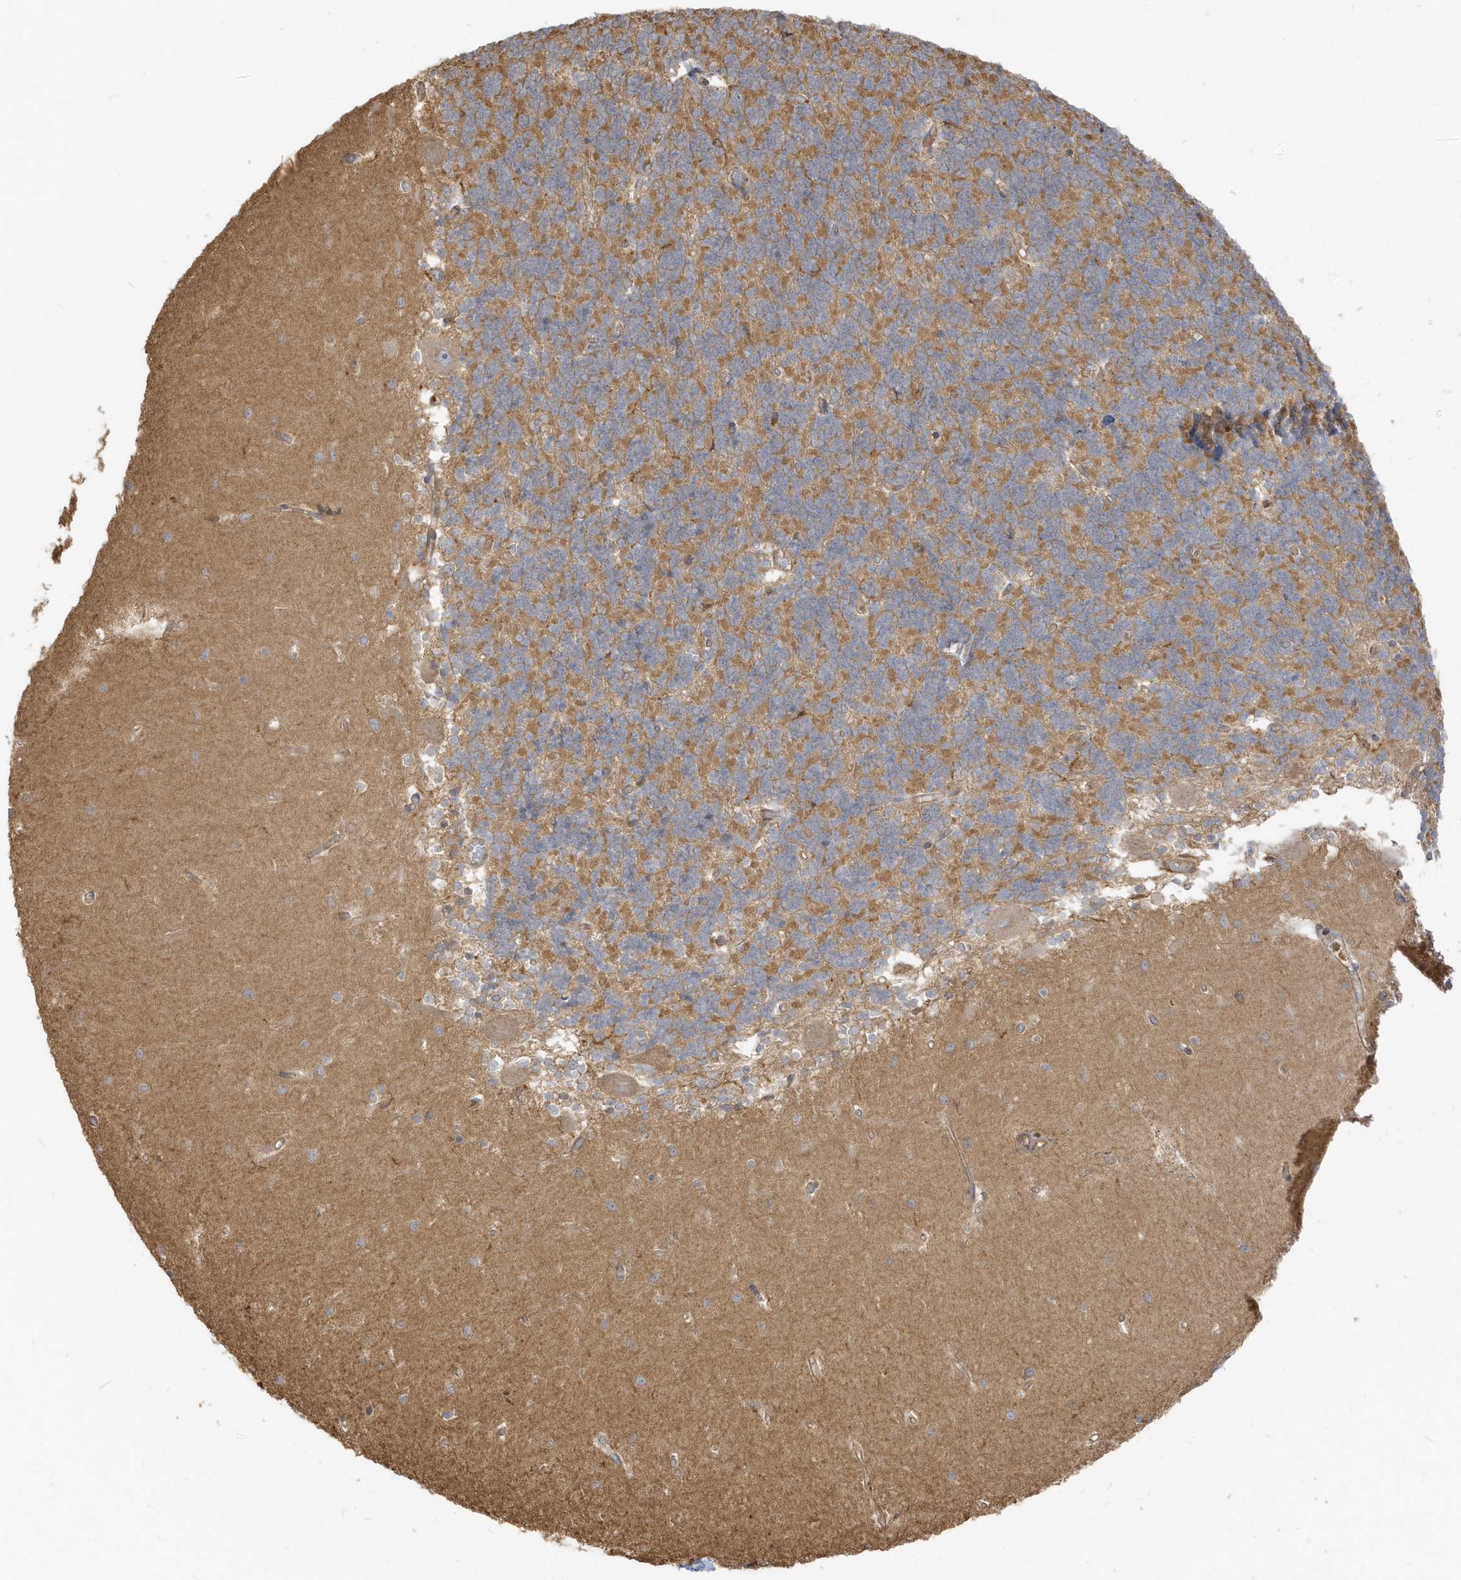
{"staining": {"intensity": "moderate", "quantity": "25%-75%", "location": "cytoplasmic/membranous"}, "tissue": "cerebellum", "cell_type": "Cells in granular layer", "image_type": "normal", "snomed": [{"axis": "morphology", "description": "Normal tissue, NOS"}, {"axis": "topography", "description": "Cerebellum"}], "caption": "Moderate cytoplasmic/membranous staining for a protein is present in approximately 25%-75% of cells in granular layer of unremarkable cerebellum using immunohistochemistry (IHC).", "gene": "ZBTB8A", "patient": {"sex": "male", "age": 37}}